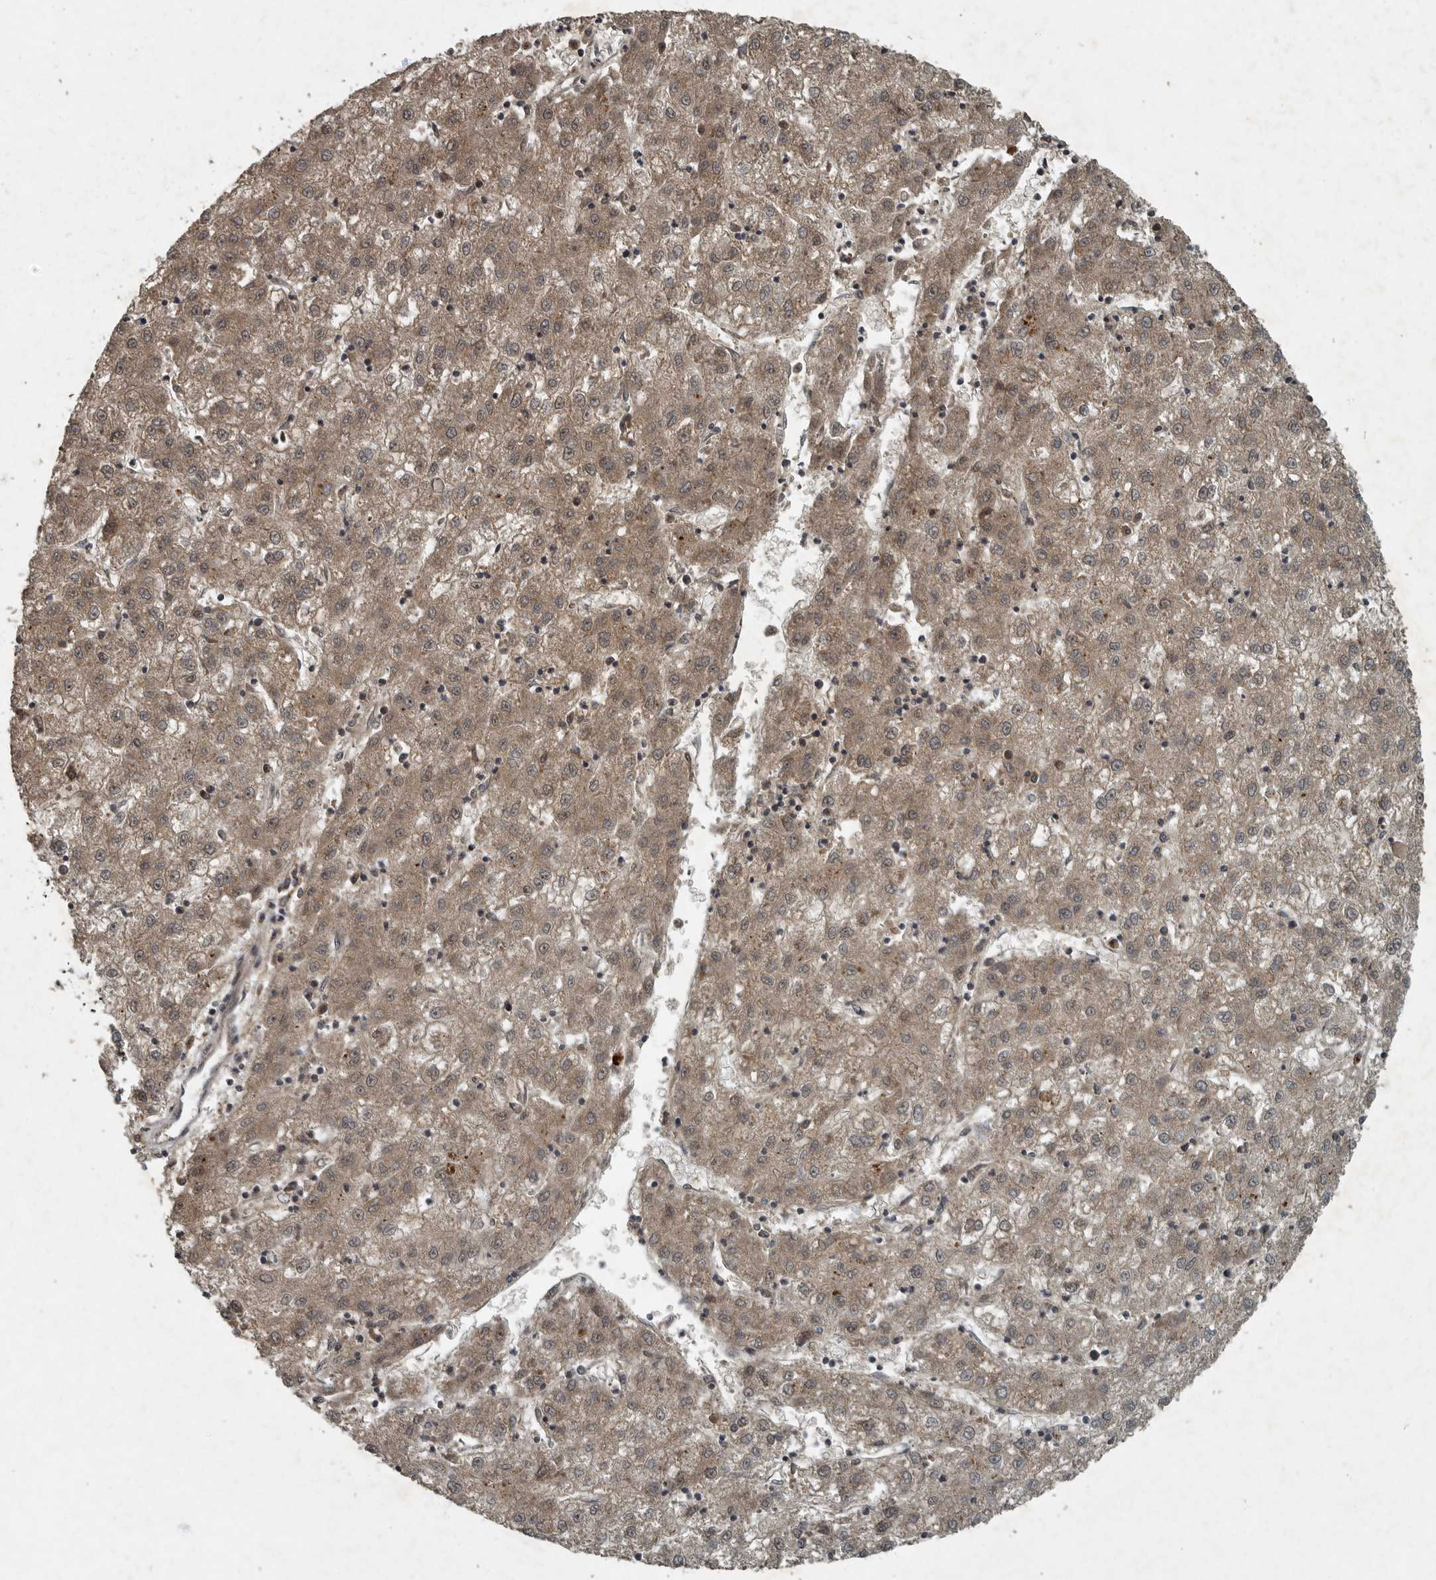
{"staining": {"intensity": "weak", "quantity": ">75%", "location": "cytoplasmic/membranous,nuclear"}, "tissue": "liver cancer", "cell_type": "Tumor cells", "image_type": "cancer", "snomed": [{"axis": "morphology", "description": "Carcinoma, Hepatocellular, NOS"}, {"axis": "topography", "description": "Liver"}], "caption": "Liver hepatocellular carcinoma stained for a protein shows weak cytoplasmic/membranous and nuclear positivity in tumor cells.", "gene": "FOXO1", "patient": {"sex": "male", "age": 72}}